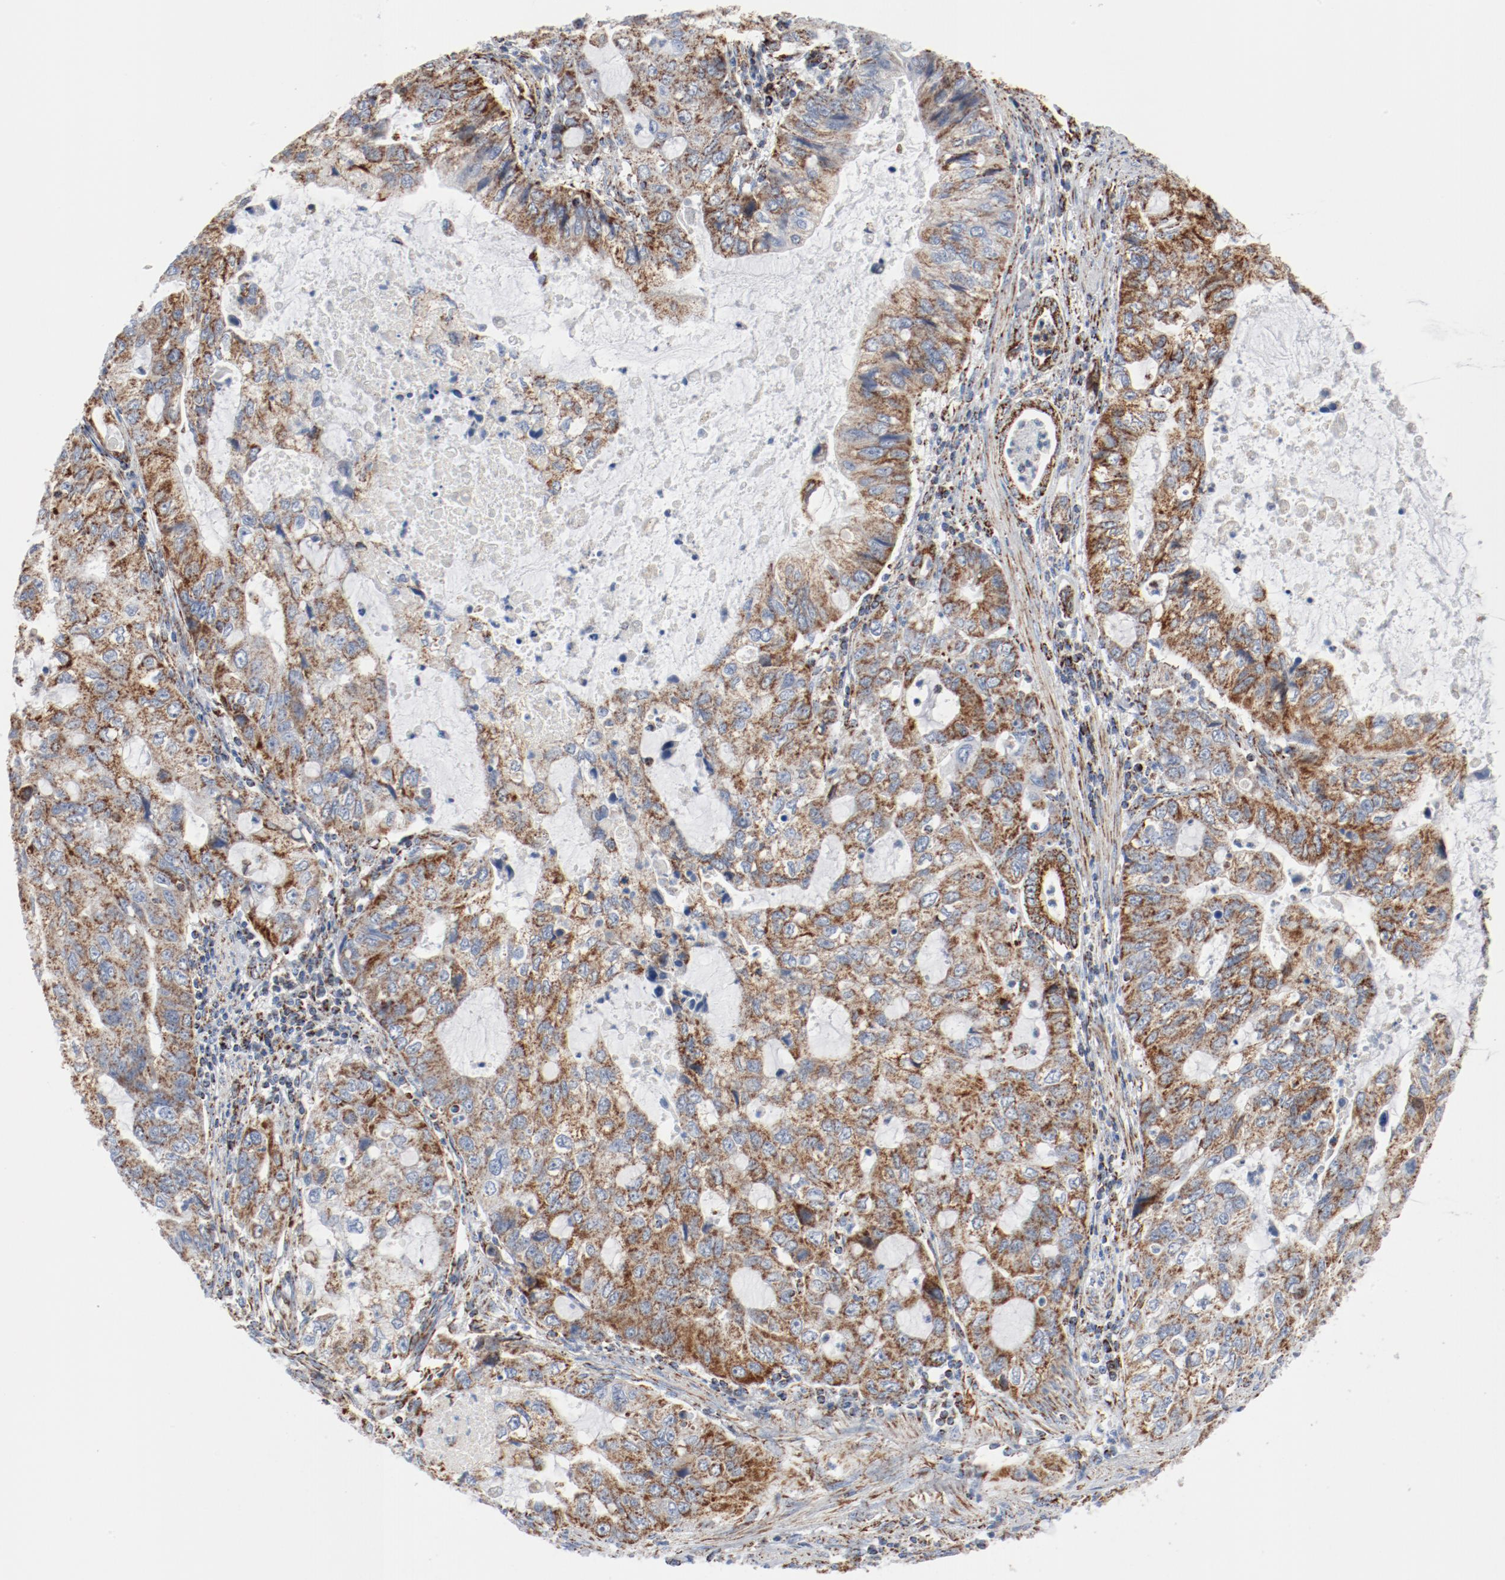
{"staining": {"intensity": "moderate", "quantity": ">75%", "location": "cytoplasmic/membranous"}, "tissue": "stomach cancer", "cell_type": "Tumor cells", "image_type": "cancer", "snomed": [{"axis": "morphology", "description": "Adenocarcinoma, NOS"}, {"axis": "topography", "description": "Stomach, upper"}], "caption": "An immunohistochemistry histopathology image of neoplastic tissue is shown. Protein staining in brown shows moderate cytoplasmic/membranous positivity in stomach cancer within tumor cells.", "gene": "NDUFB8", "patient": {"sex": "female", "age": 52}}